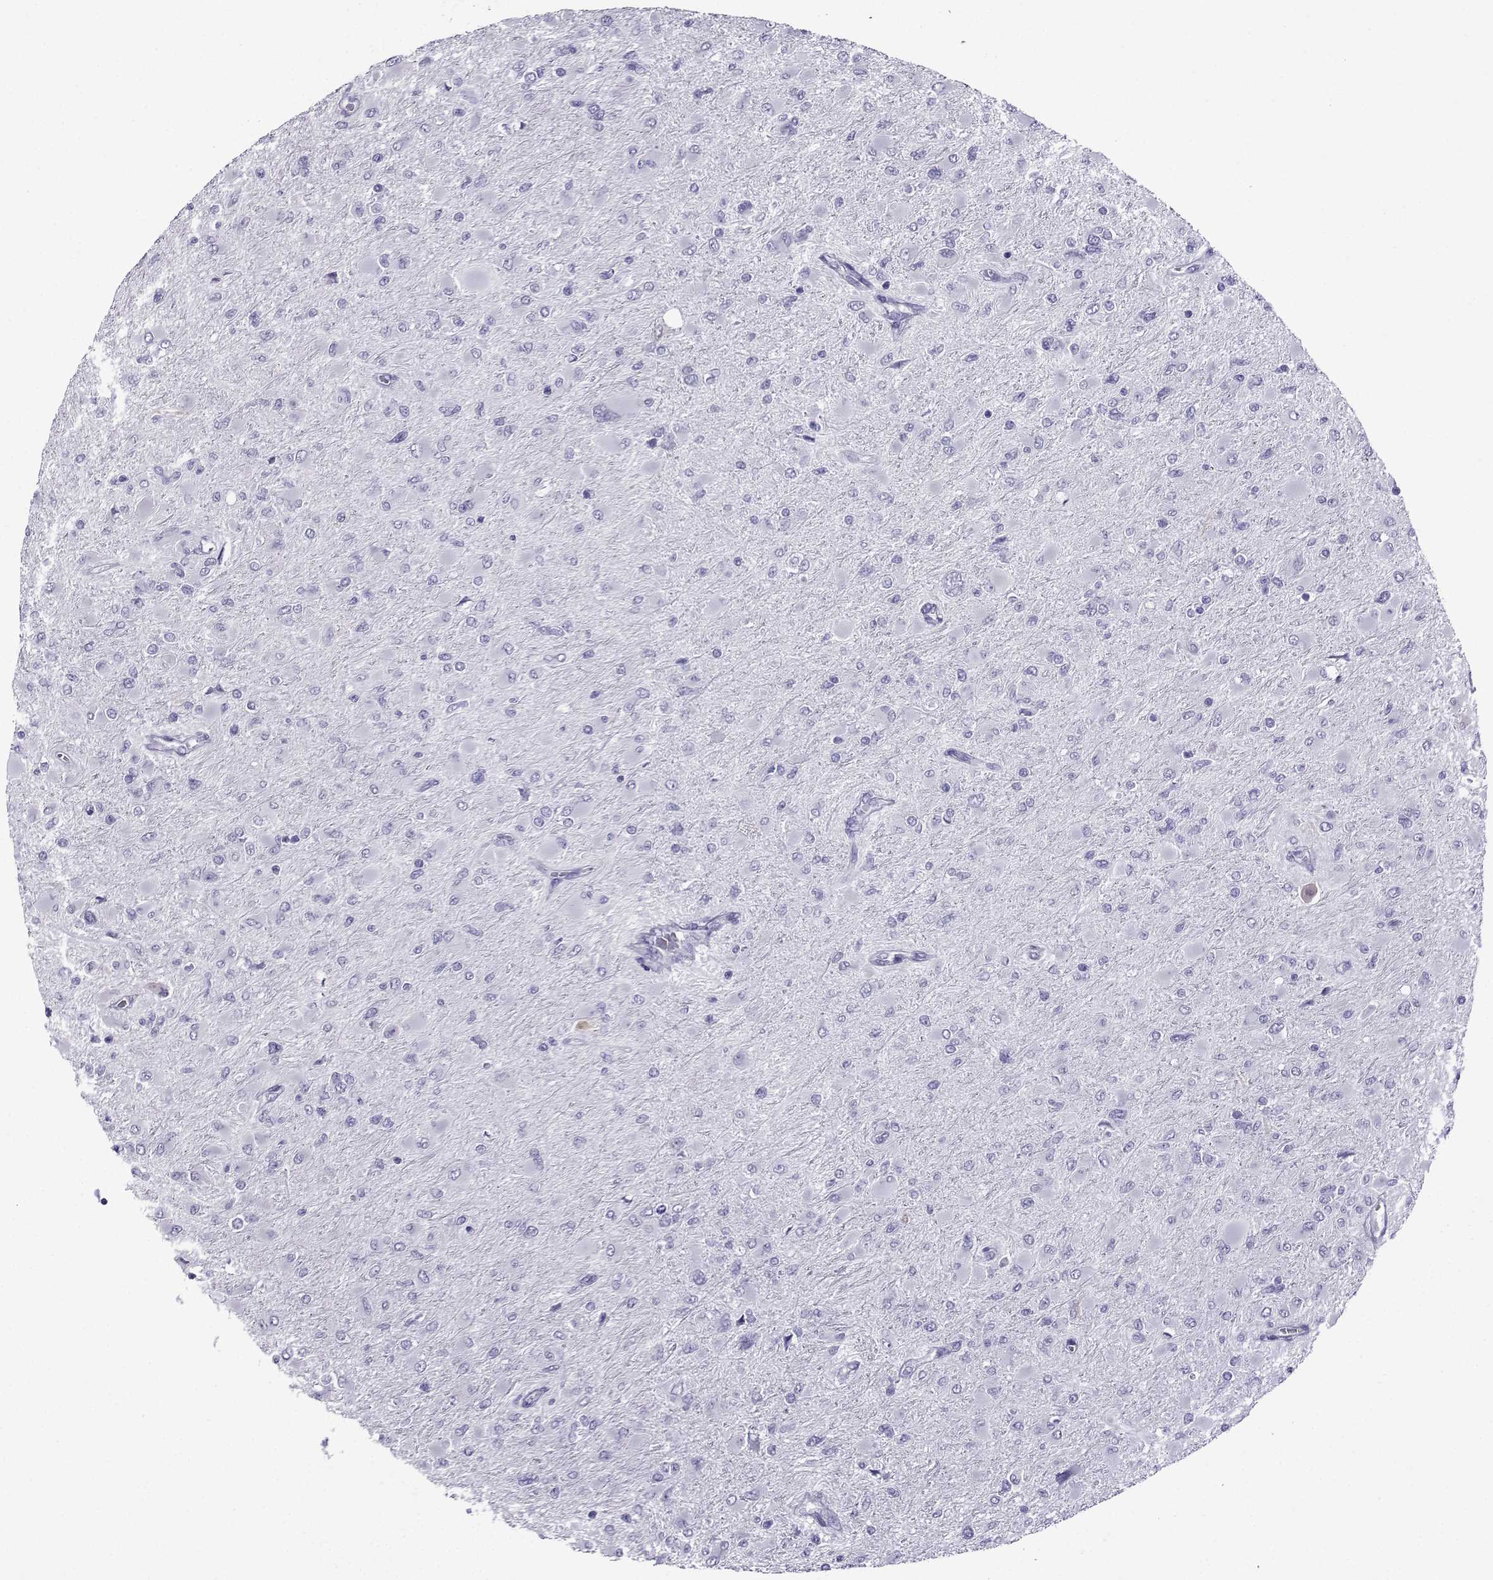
{"staining": {"intensity": "negative", "quantity": "none", "location": "none"}, "tissue": "glioma", "cell_type": "Tumor cells", "image_type": "cancer", "snomed": [{"axis": "morphology", "description": "Glioma, malignant, High grade"}, {"axis": "topography", "description": "Cerebral cortex"}], "caption": "Tumor cells show no significant protein positivity in glioma.", "gene": "CRYBB1", "patient": {"sex": "female", "age": 36}}